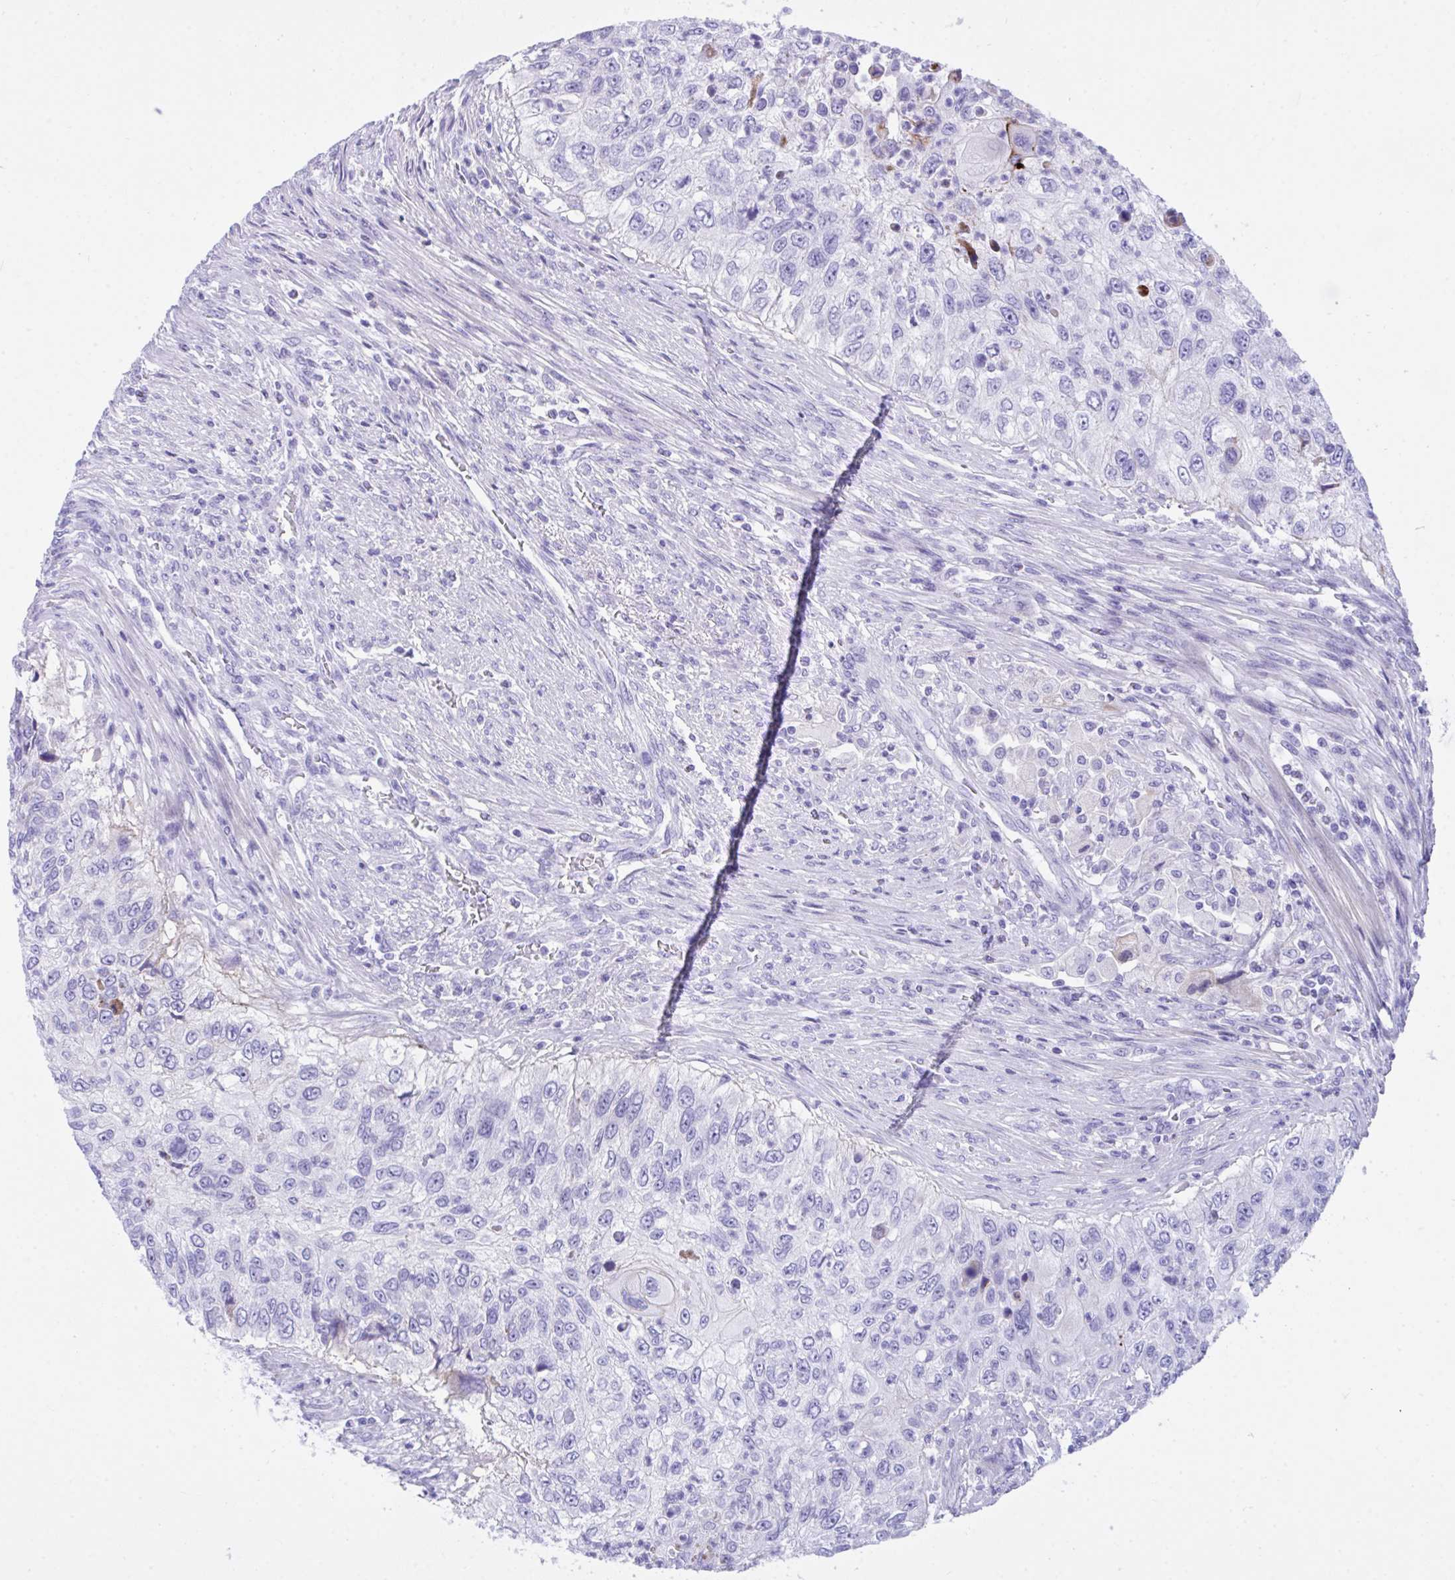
{"staining": {"intensity": "negative", "quantity": "none", "location": "none"}, "tissue": "urothelial cancer", "cell_type": "Tumor cells", "image_type": "cancer", "snomed": [{"axis": "morphology", "description": "Urothelial carcinoma, High grade"}, {"axis": "topography", "description": "Urinary bladder"}], "caption": "Tumor cells are negative for protein expression in human urothelial cancer. (DAB (3,3'-diaminobenzidine) immunohistochemistry (IHC), high magnification).", "gene": "BEX5", "patient": {"sex": "female", "age": 60}}